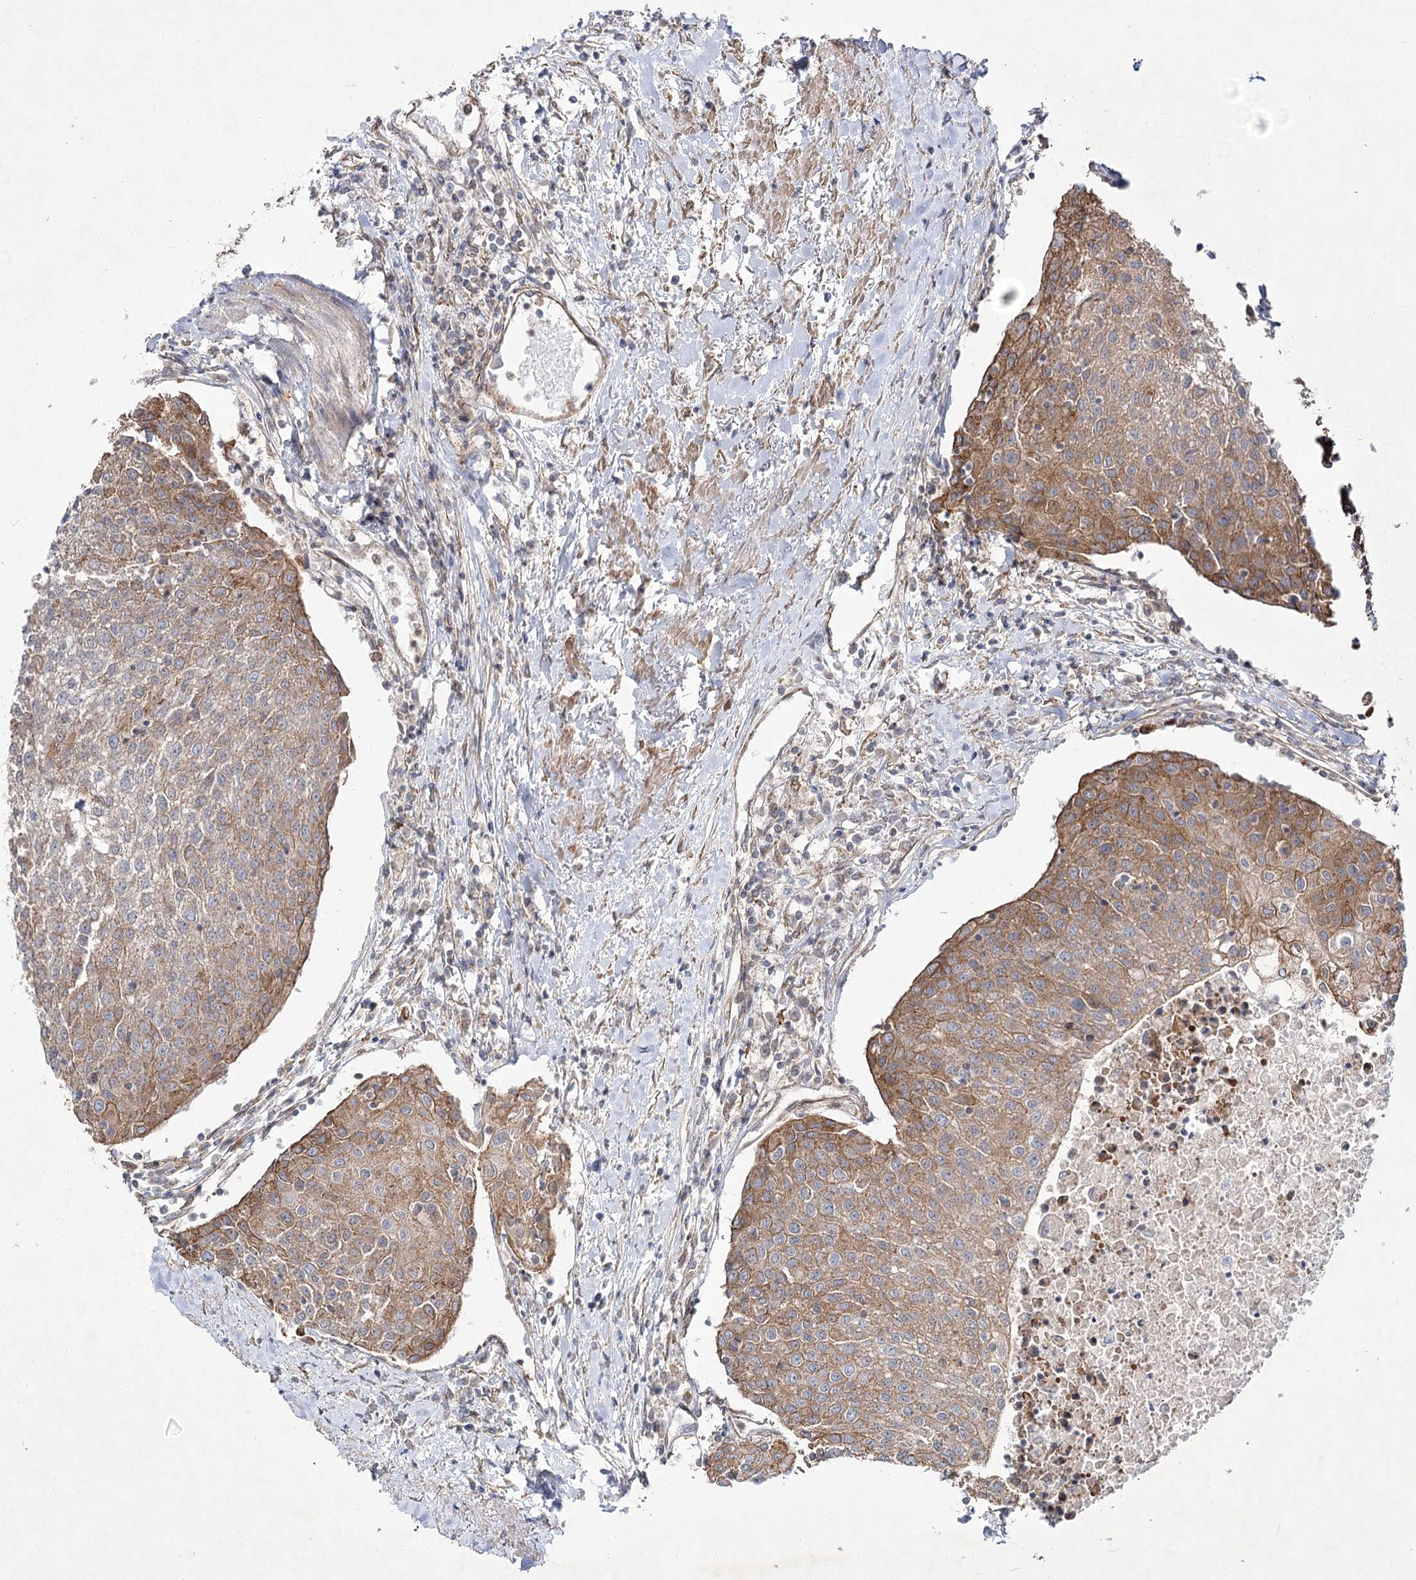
{"staining": {"intensity": "moderate", "quantity": "25%-75%", "location": "cytoplasmic/membranous"}, "tissue": "urothelial cancer", "cell_type": "Tumor cells", "image_type": "cancer", "snomed": [{"axis": "morphology", "description": "Urothelial carcinoma, High grade"}, {"axis": "topography", "description": "Urinary bladder"}], "caption": "Immunohistochemistry (IHC) (DAB) staining of human urothelial cancer exhibits moderate cytoplasmic/membranous protein expression in approximately 25%-75% of tumor cells.", "gene": "SH3BP5L", "patient": {"sex": "female", "age": 85}}